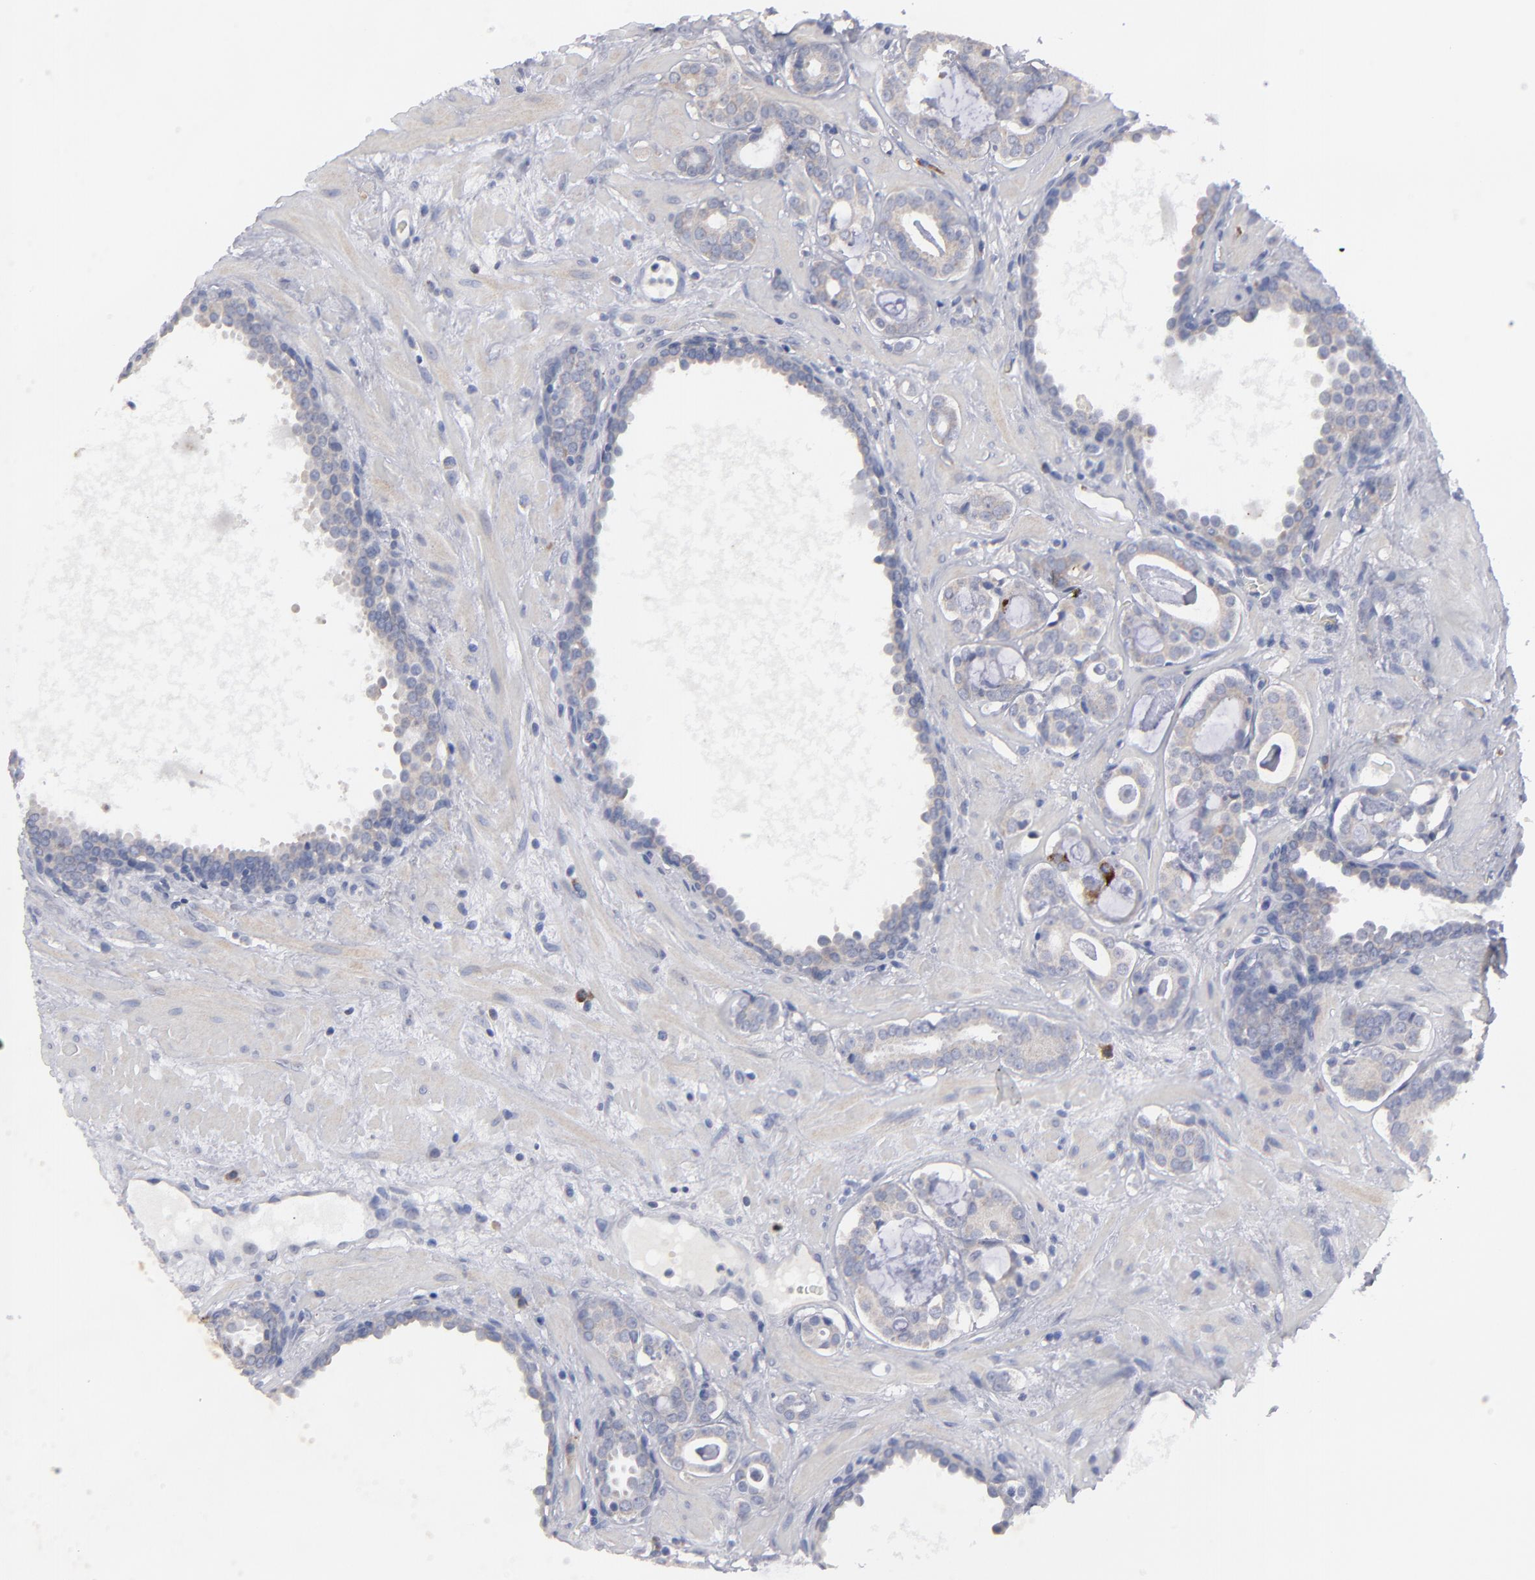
{"staining": {"intensity": "weak", "quantity": "25%-75%", "location": "cytoplasmic/membranous"}, "tissue": "prostate cancer", "cell_type": "Tumor cells", "image_type": "cancer", "snomed": [{"axis": "morphology", "description": "Adenocarcinoma, Low grade"}, {"axis": "topography", "description": "Prostate"}], "caption": "Tumor cells exhibit low levels of weak cytoplasmic/membranous staining in about 25%-75% of cells in human prostate cancer.", "gene": "CCDC80", "patient": {"sex": "male", "age": 57}}